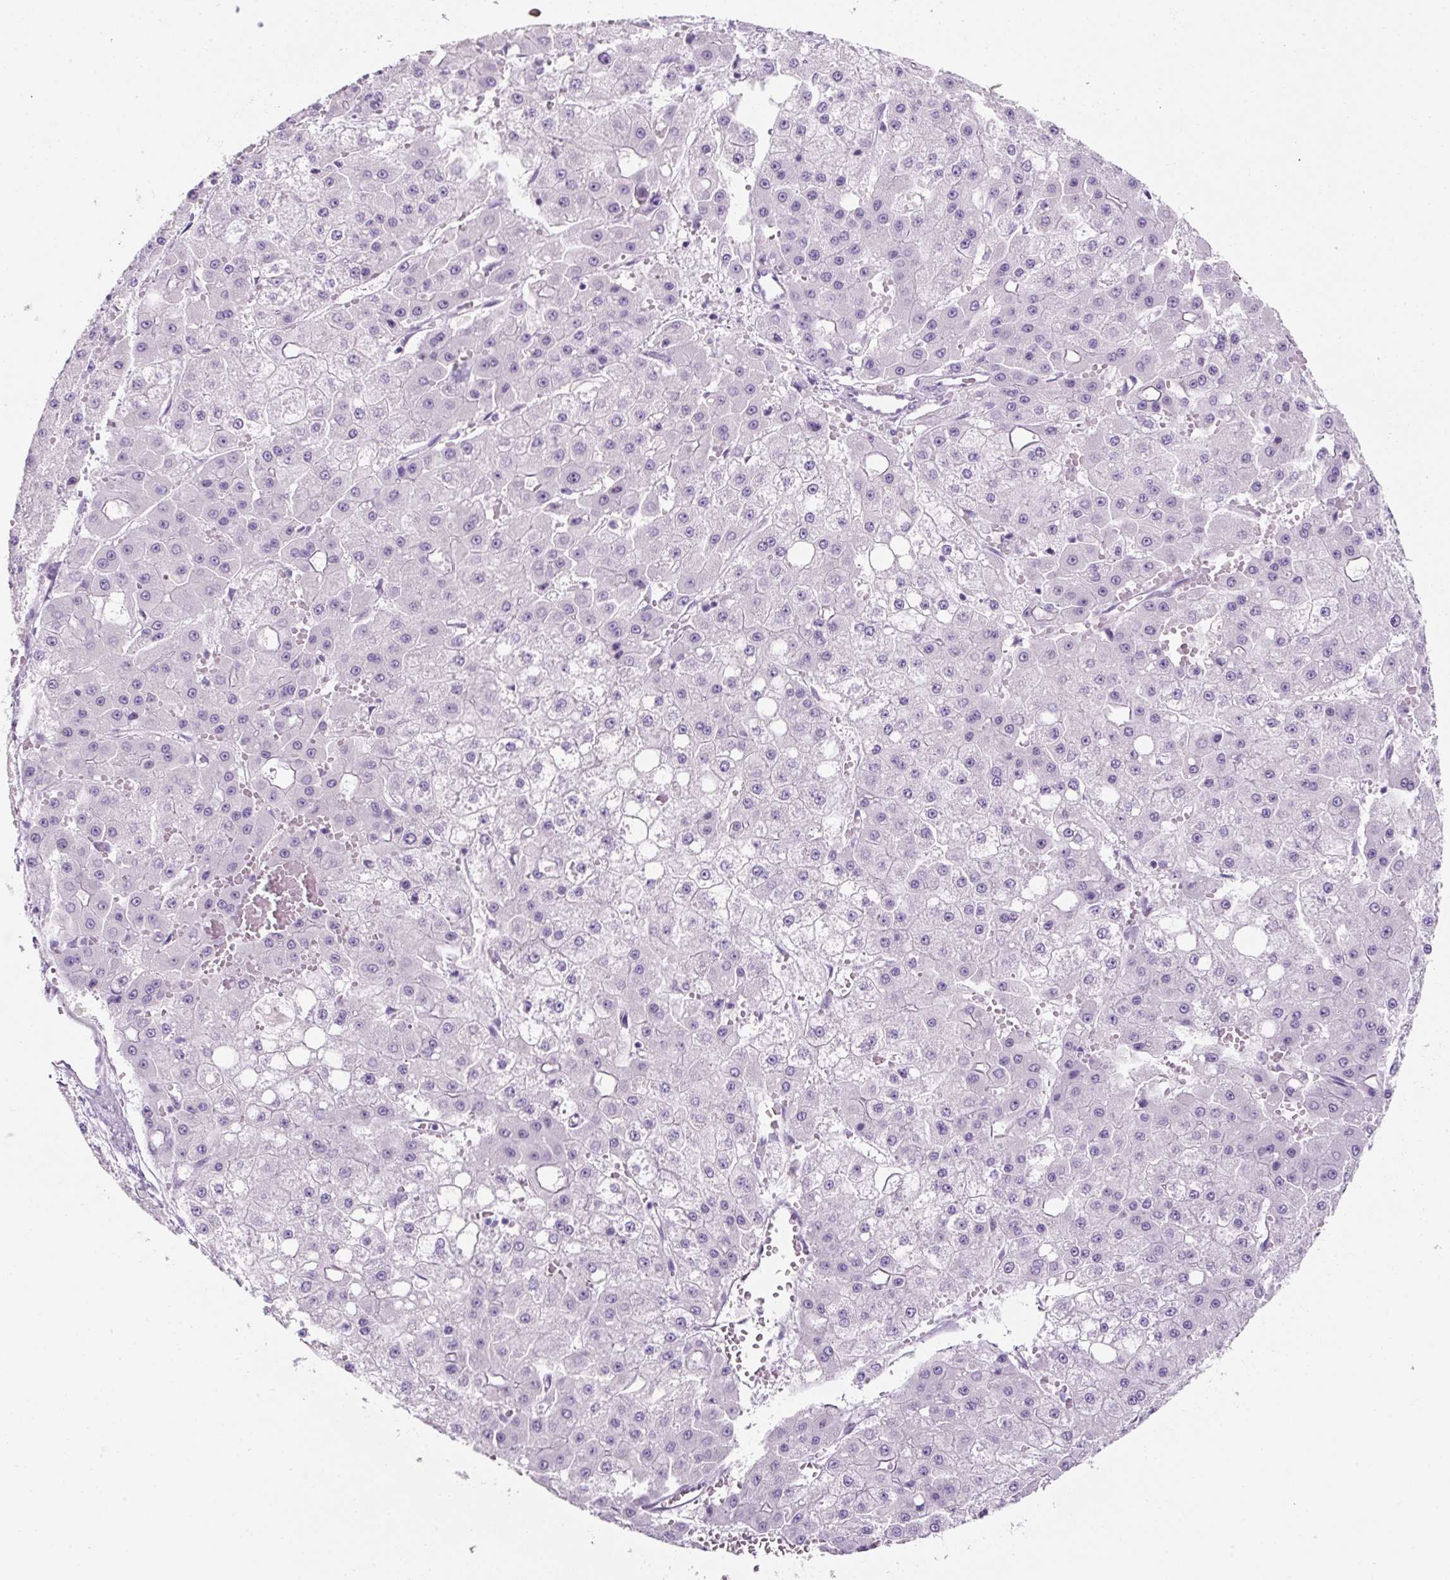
{"staining": {"intensity": "negative", "quantity": "none", "location": "none"}, "tissue": "liver cancer", "cell_type": "Tumor cells", "image_type": "cancer", "snomed": [{"axis": "morphology", "description": "Carcinoma, Hepatocellular, NOS"}, {"axis": "topography", "description": "Liver"}], "caption": "Immunohistochemistry (IHC) histopathology image of neoplastic tissue: liver cancer (hepatocellular carcinoma) stained with DAB (3,3'-diaminobenzidine) reveals no significant protein staining in tumor cells.", "gene": "PF4V1", "patient": {"sex": "male", "age": 47}}